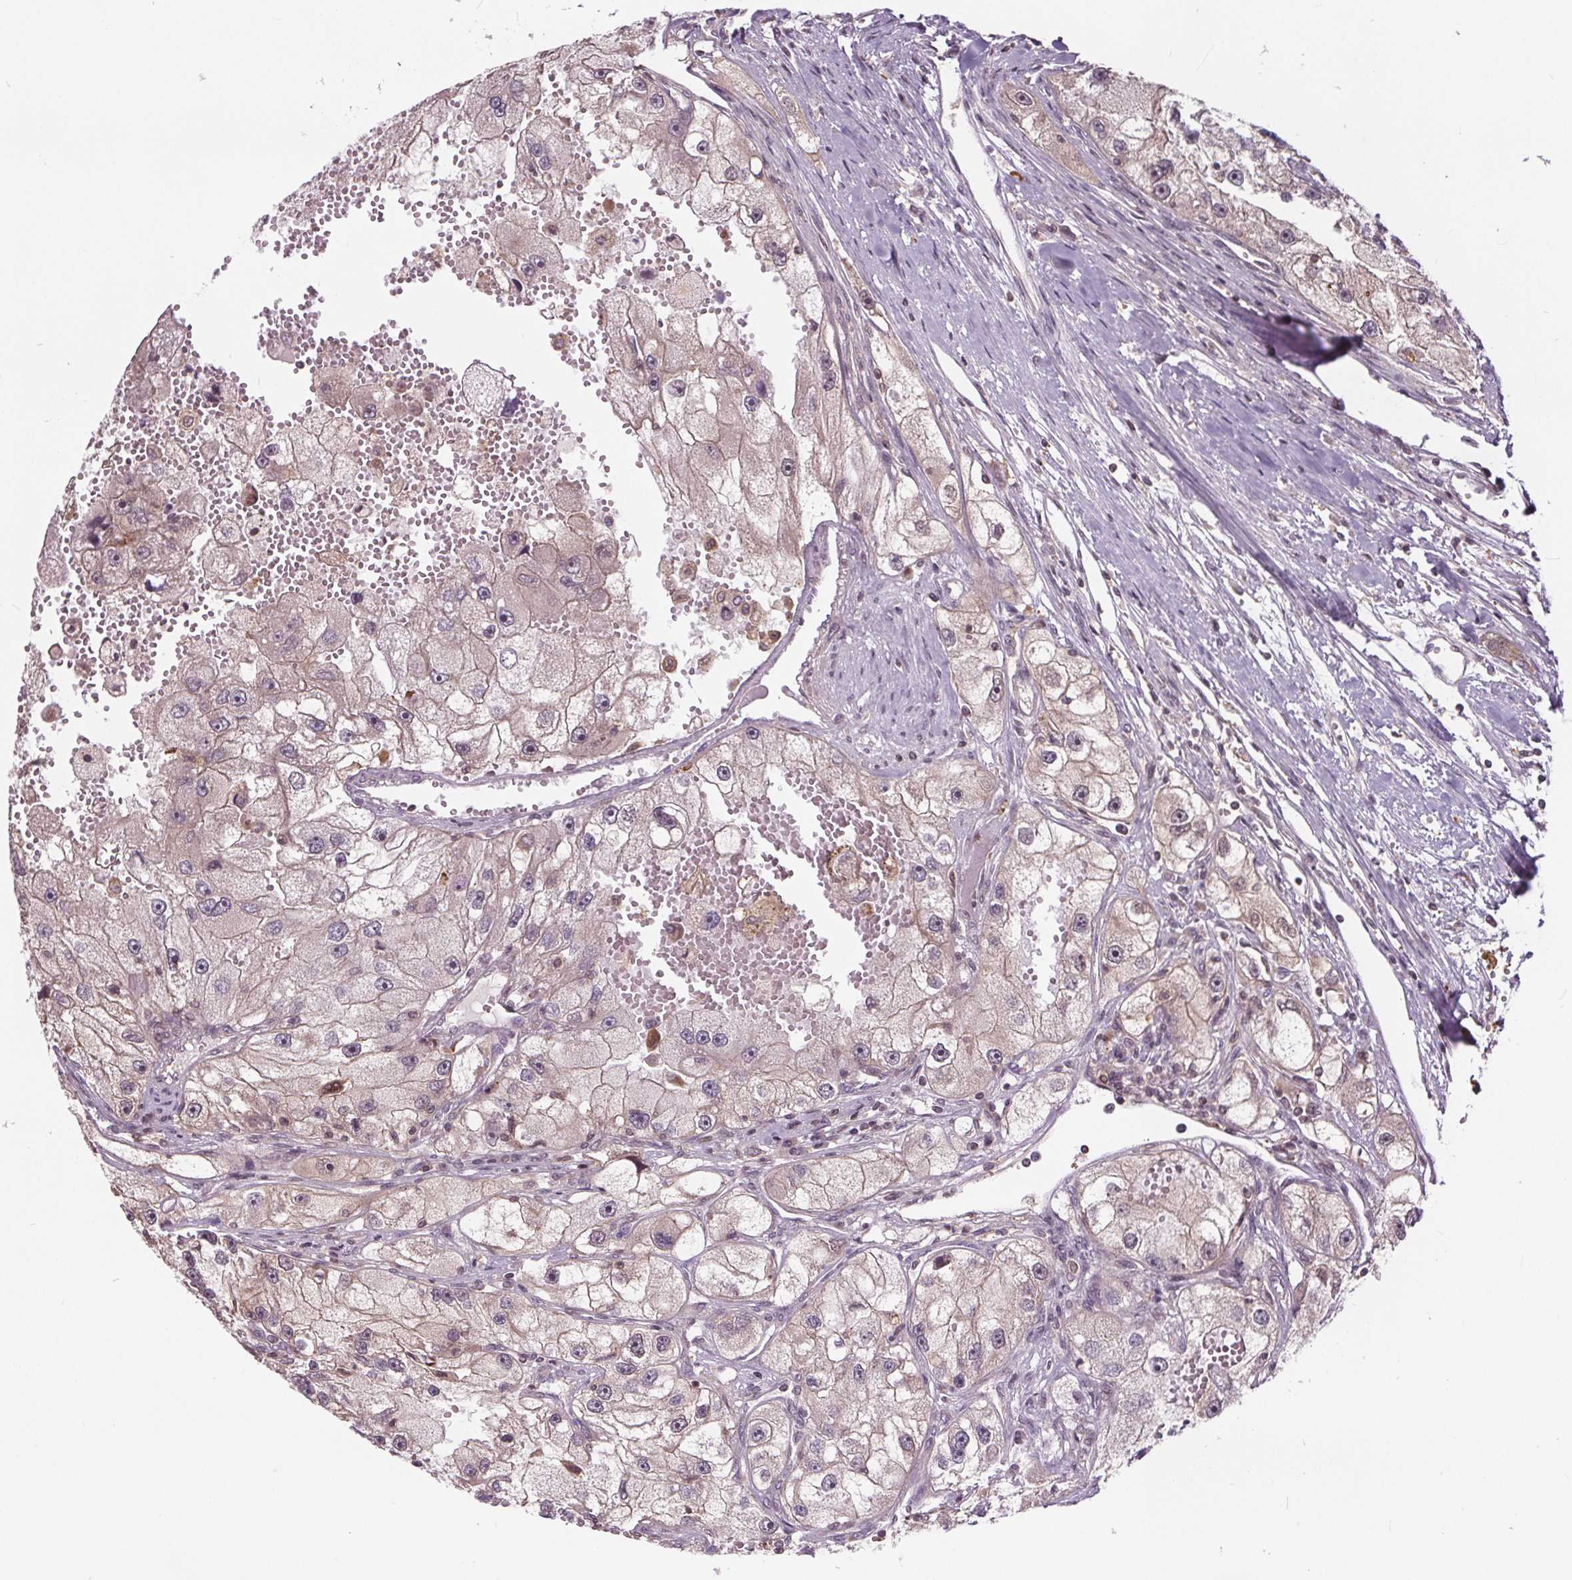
{"staining": {"intensity": "weak", "quantity": "<25%", "location": "nuclear"}, "tissue": "renal cancer", "cell_type": "Tumor cells", "image_type": "cancer", "snomed": [{"axis": "morphology", "description": "Adenocarcinoma, NOS"}, {"axis": "topography", "description": "Kidney"}], "caption": "Photomicrograph shows no significant protein expression in tumor cells of renal cancer (adenocarcinoma).", "gene": "HIF1AN", "patient": {"sex": "male", "age": 63}}